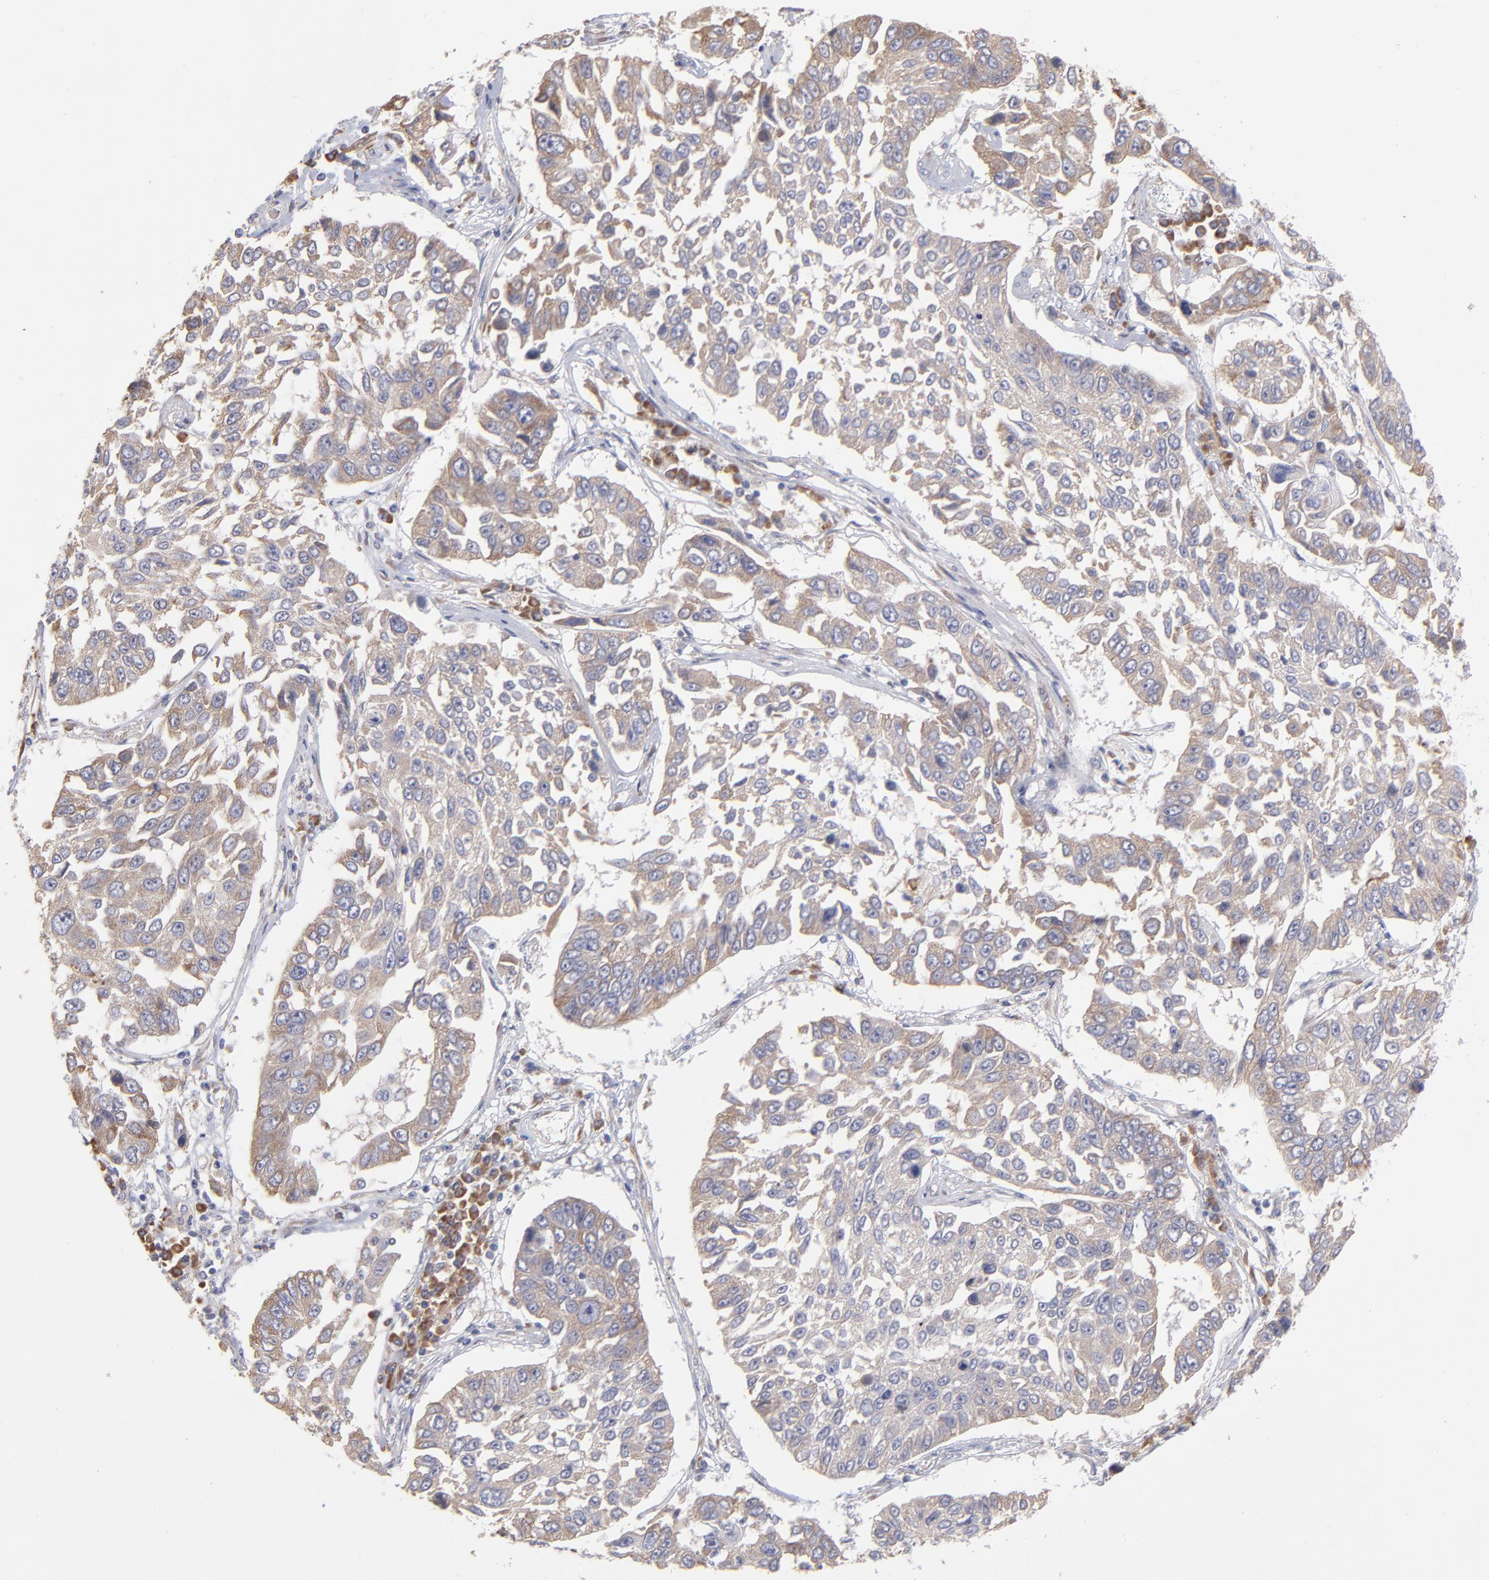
{"staining": {"intensity": "weak", "quantity": "<25%", "location": "cytoplasmic/membranous"}, "tissue": "lung cancer", "cell_type": "Tumor cells", "image_type": "cancer", "snomed": [{"axis": "morphology", "description": "Squamous cell carcinoma, NOS"}, {"axis": "topography", "description": "Lung"}], "caption": "This is an IHC image of human lung squamous cell carcinoma. There is no expression in tumor cells.", "gene": "RPLP0", "patient": {"sex": "male", "age": 71}}